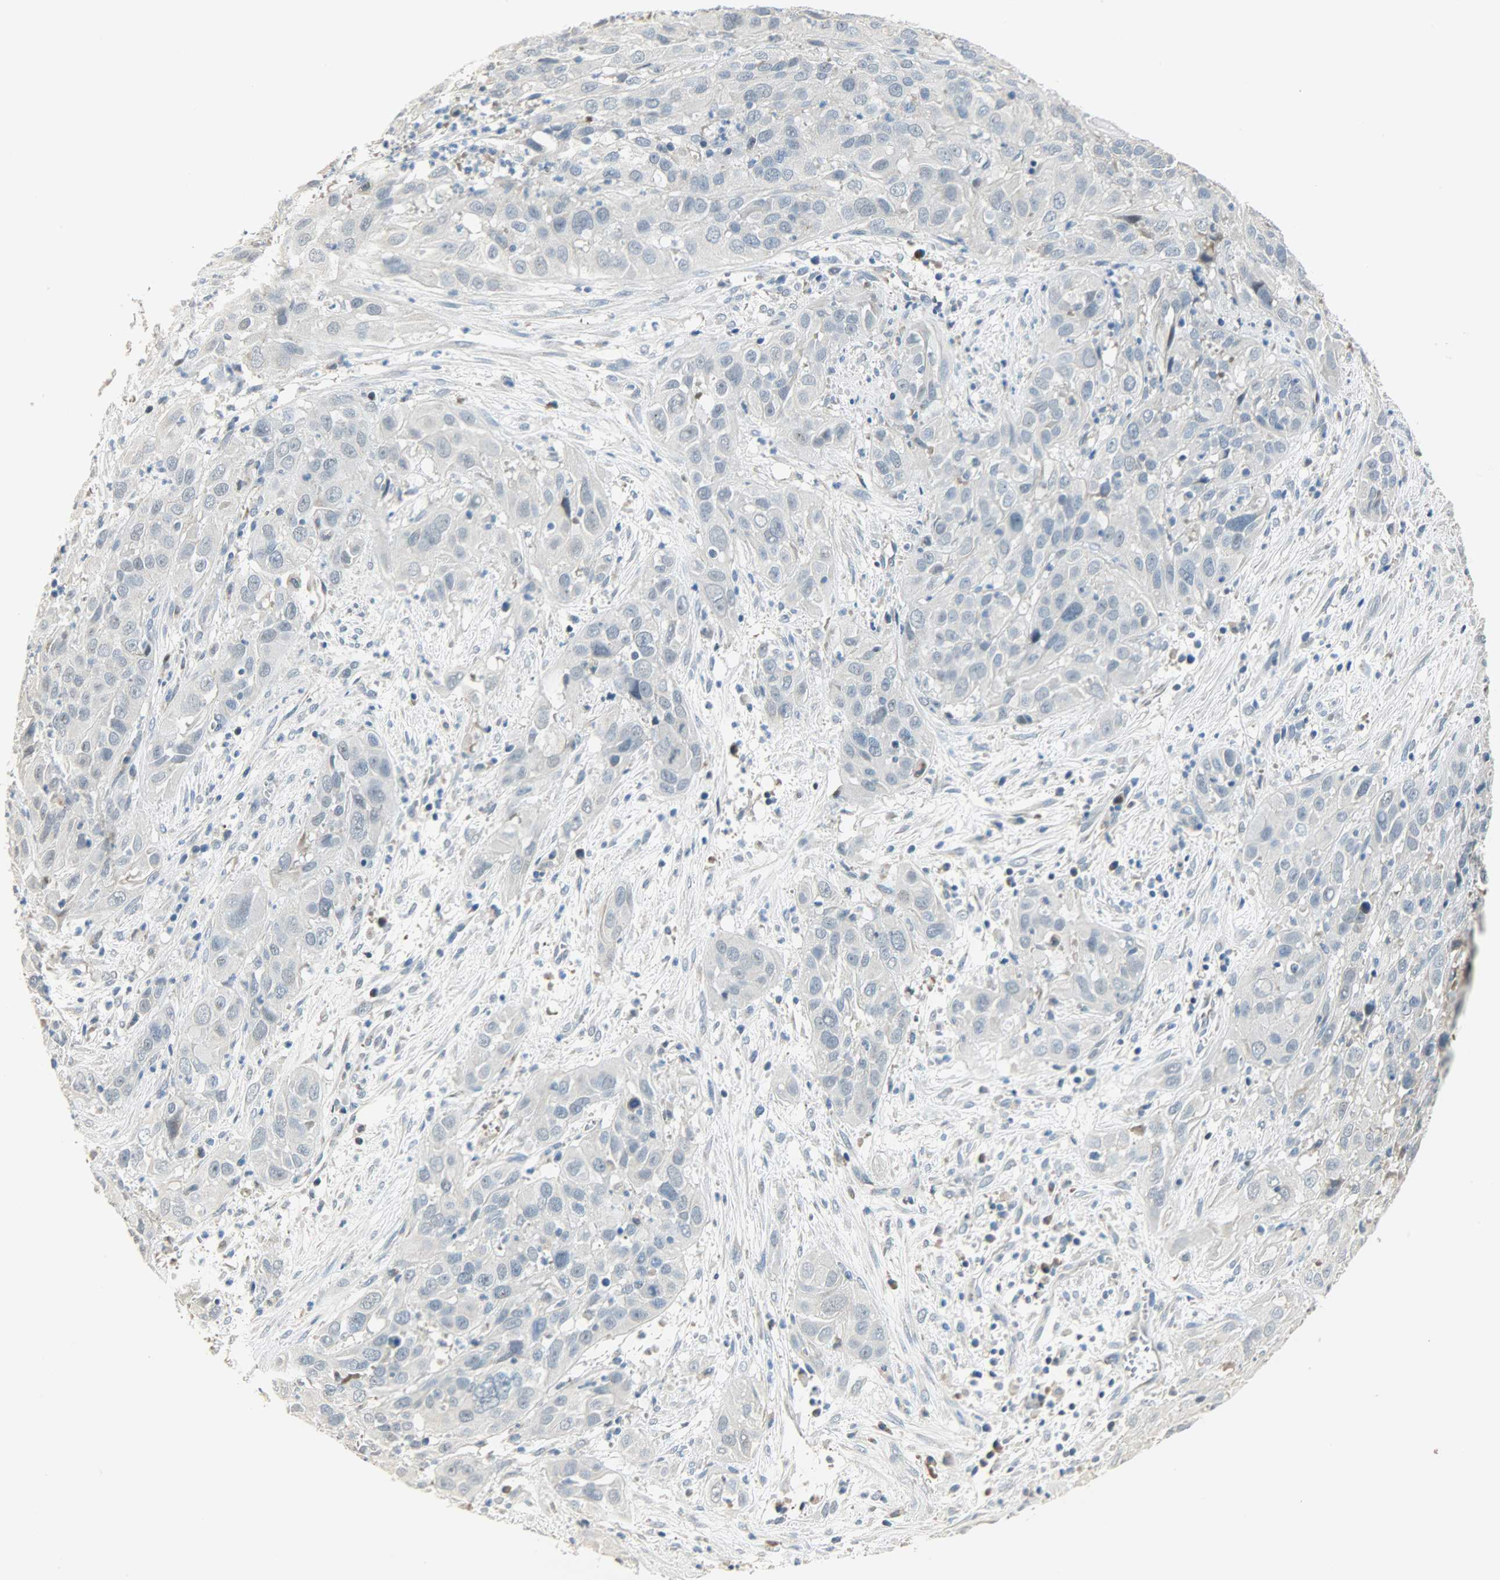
{"staining": {"intensity": "negative", "quantity": "none", "location": "none"}, "tissue": "cervical cancer", "cell_type": "Tumor cells", "image_type": "cancer", "snomed": [{"axis": "morphology", "description": "Squamous cell carcinoma, NOS"}, {"axis": "topography", "description": "Cervix"}], "caption": "Immunohistochemical staining of human cervical cancer (squamous cell carcinoma) exhibits no significant staining in tumor cells.", "gene": "PPP1R1B", "patient": {"sex": "female", "age": 32}}